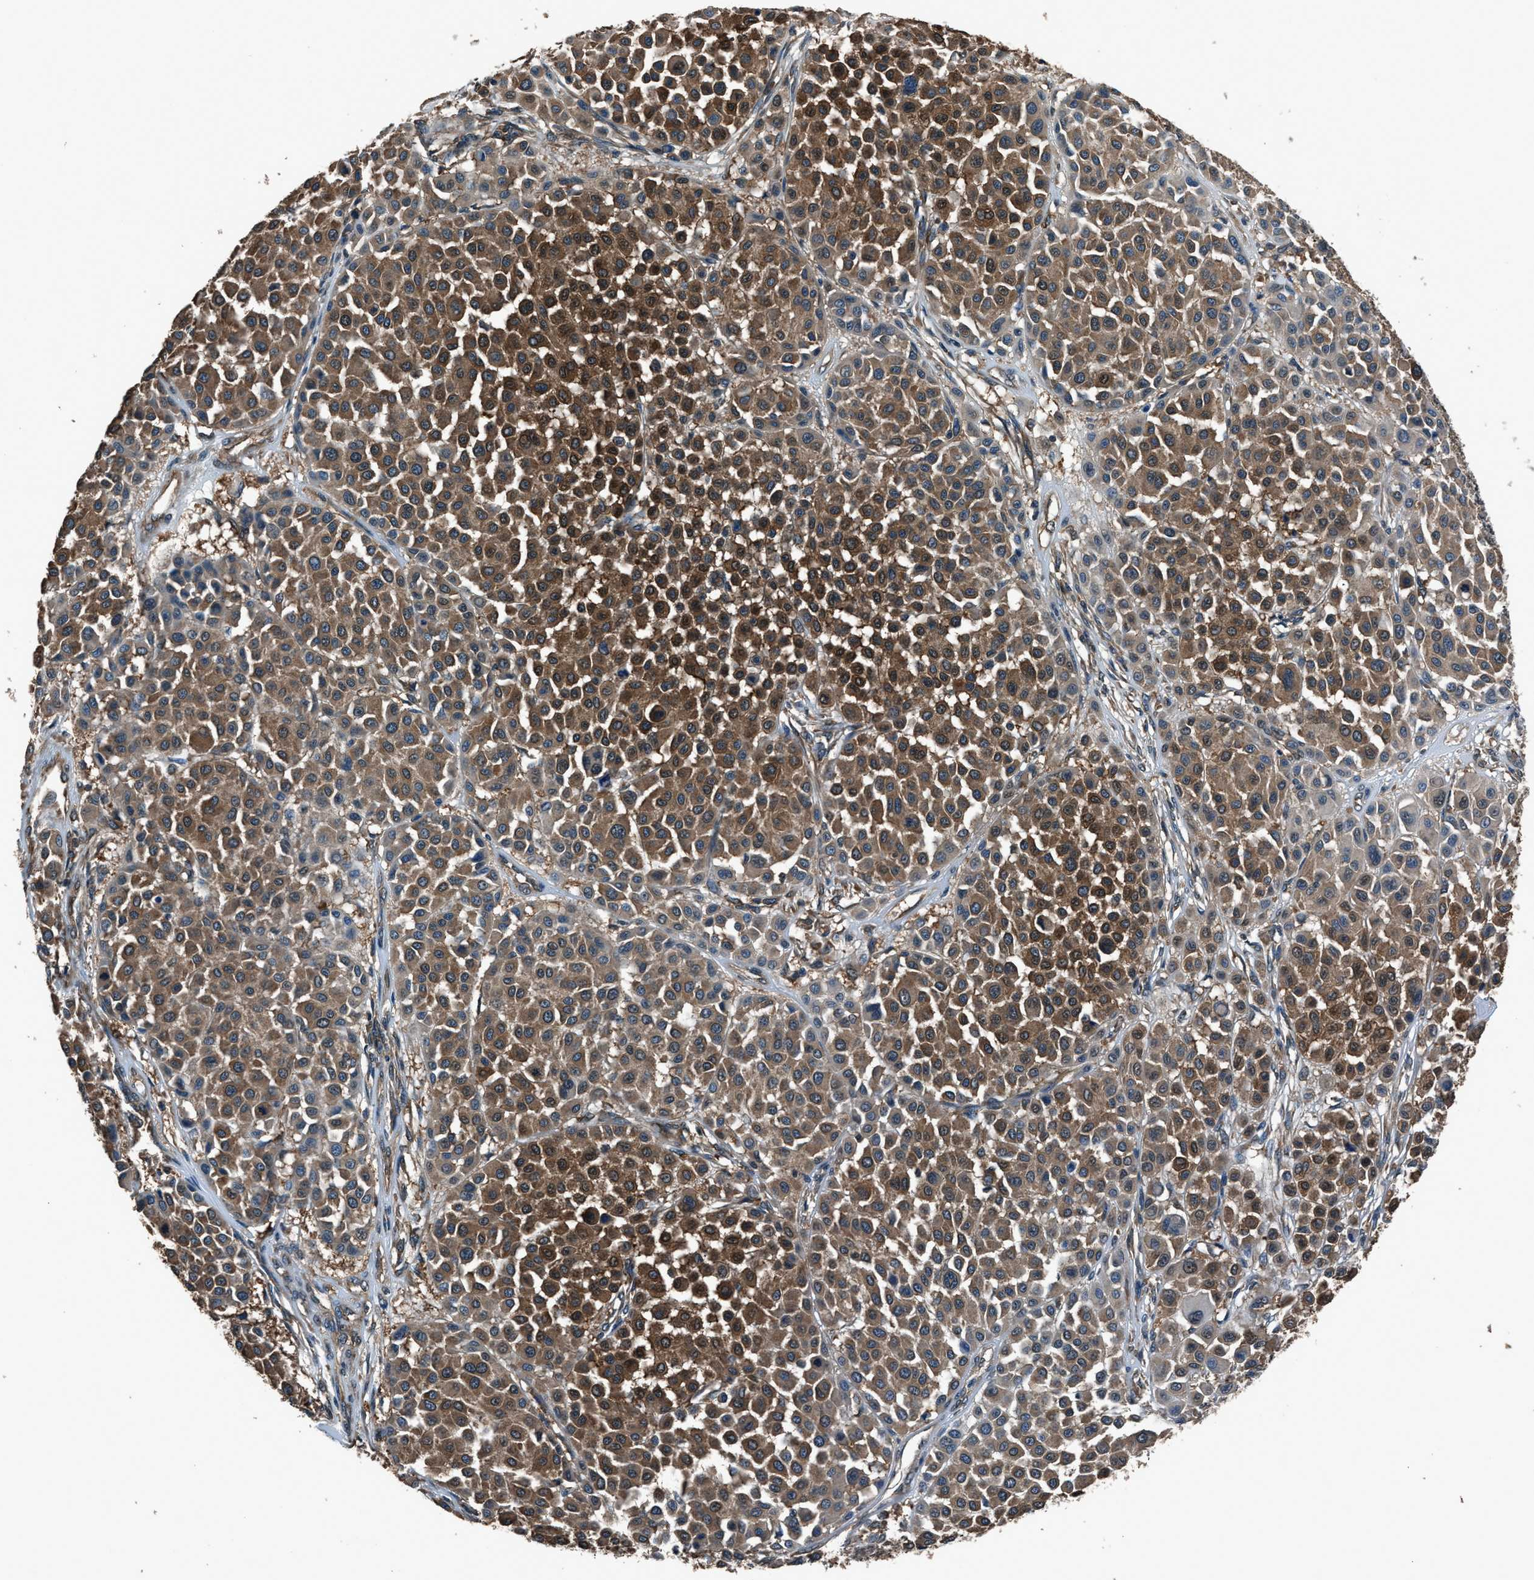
{"staining": {"intensity": "moderate", "quantity": ">75%", "location": "cytoplasmic/membranous"}, "tissue": "melanoma", "cell_type": "Tumor cells", "image_type": "cancer", "snomed": [{"axis": "morphology", "description": "Malignant melanoma, Metastatic site"}, {"axis": "topography", "description": "Soft tissue"}], "caption": "DAB (3,3'-diaminobenzidine) immunohistochemical staining of human malignant melanoma (metastatic site) shows moderate cytoplasmic/membranous protein expression in about >75% of tumor cells.", "gene": "ARFGAP2", "patient": {"sex": "male", "age": 41}}